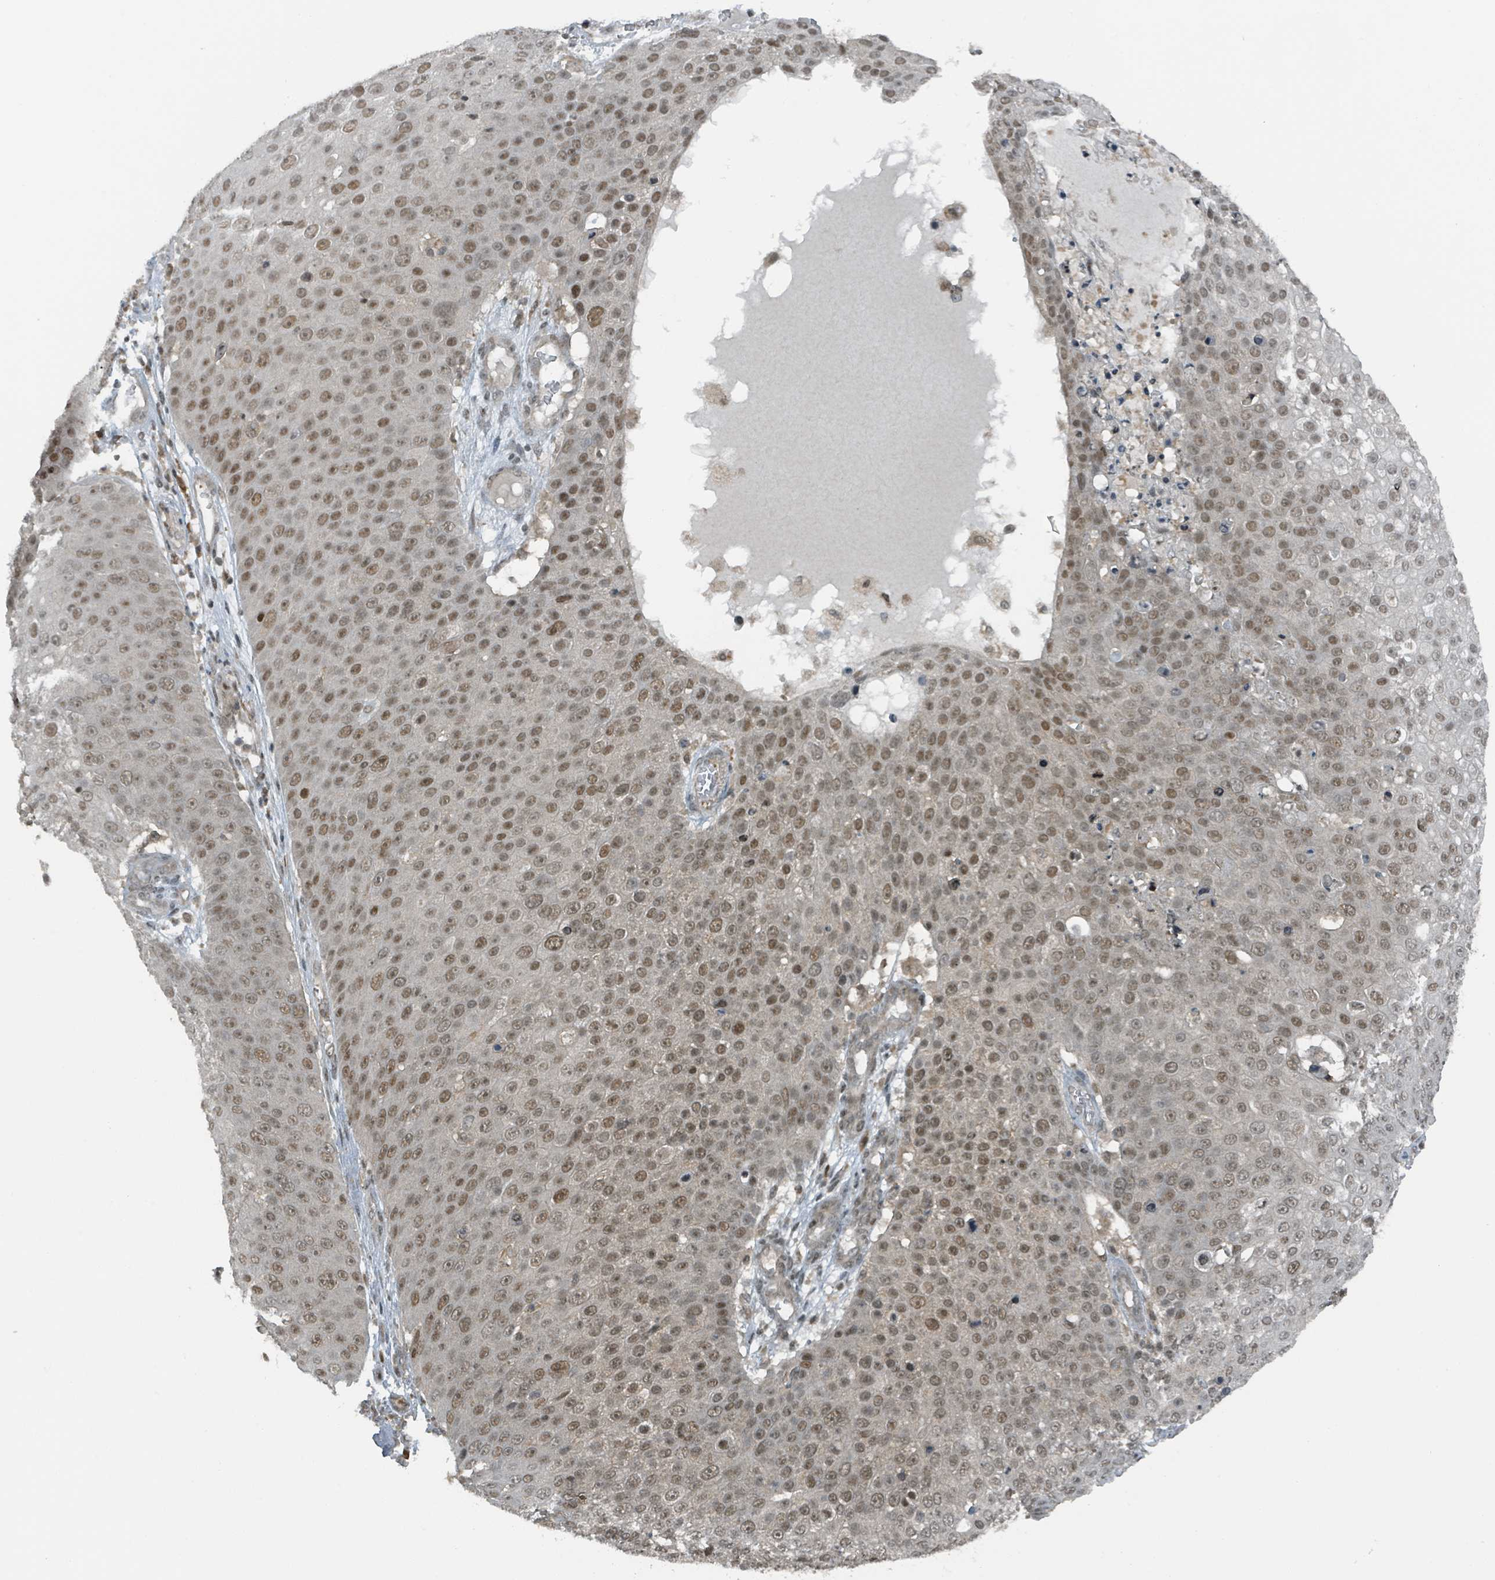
{"staining": {"intensity": "moderate", "quantity": ">75%", "location": "nuclear"}, "tissue": "skin cancer", "cell_type": "Tumor cells", "image_type": "cancer", "snomed": [{"axis": "morphology", "description": "Squamous cell carcinoma, NOS"}, {"axis": "topography", "description": "Skin"}], "caption": "Squamous cell carcinoma (skin) tissue demonstrates moderate nuclear staining in about >75% of tumor cells, visualized by immunohistochemistry.", "gene": "PHIP", "patient": {"sex": "male", "age": 71}}